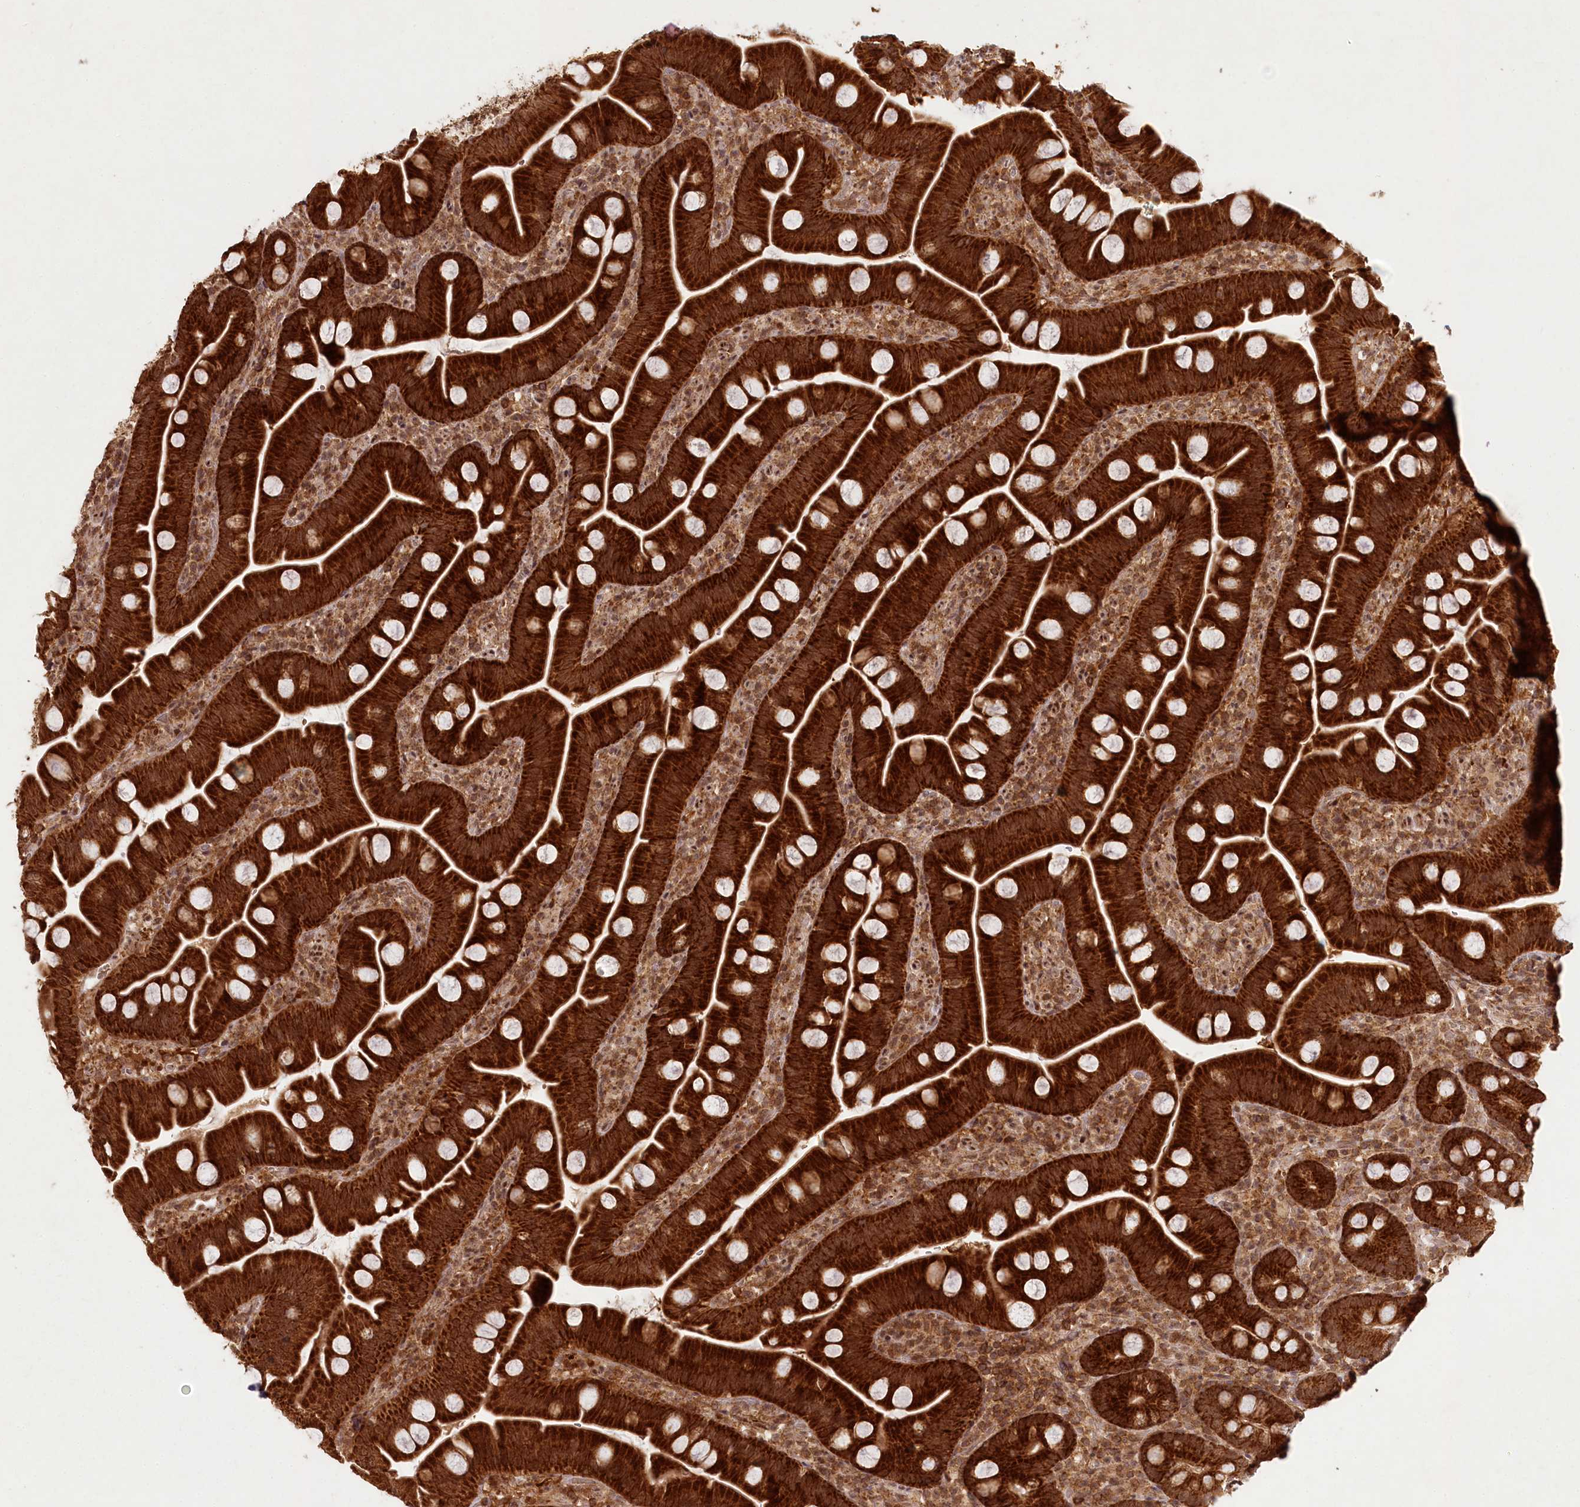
{"staining": {"intensity": "strong", "quantity": ">75%", "location": "cytoplasmic/membranous"}, "tissue": "small intestine", "cell_type": "Glandular cells", "image_type": "normal", "snomed": [{"axis": "morphology", "description": "Normal tissue, NOS"}, {"axis": "topography", "description": "Small intestine"}], "caption": "Immunohistochemical staining of unremarkable small intestine reveals high levels of strong cytoplasmic/membranous positivity in about >75% of glandular cells.", "gene": "MICU1", "patient": {"sex": "female", "age": 68}}